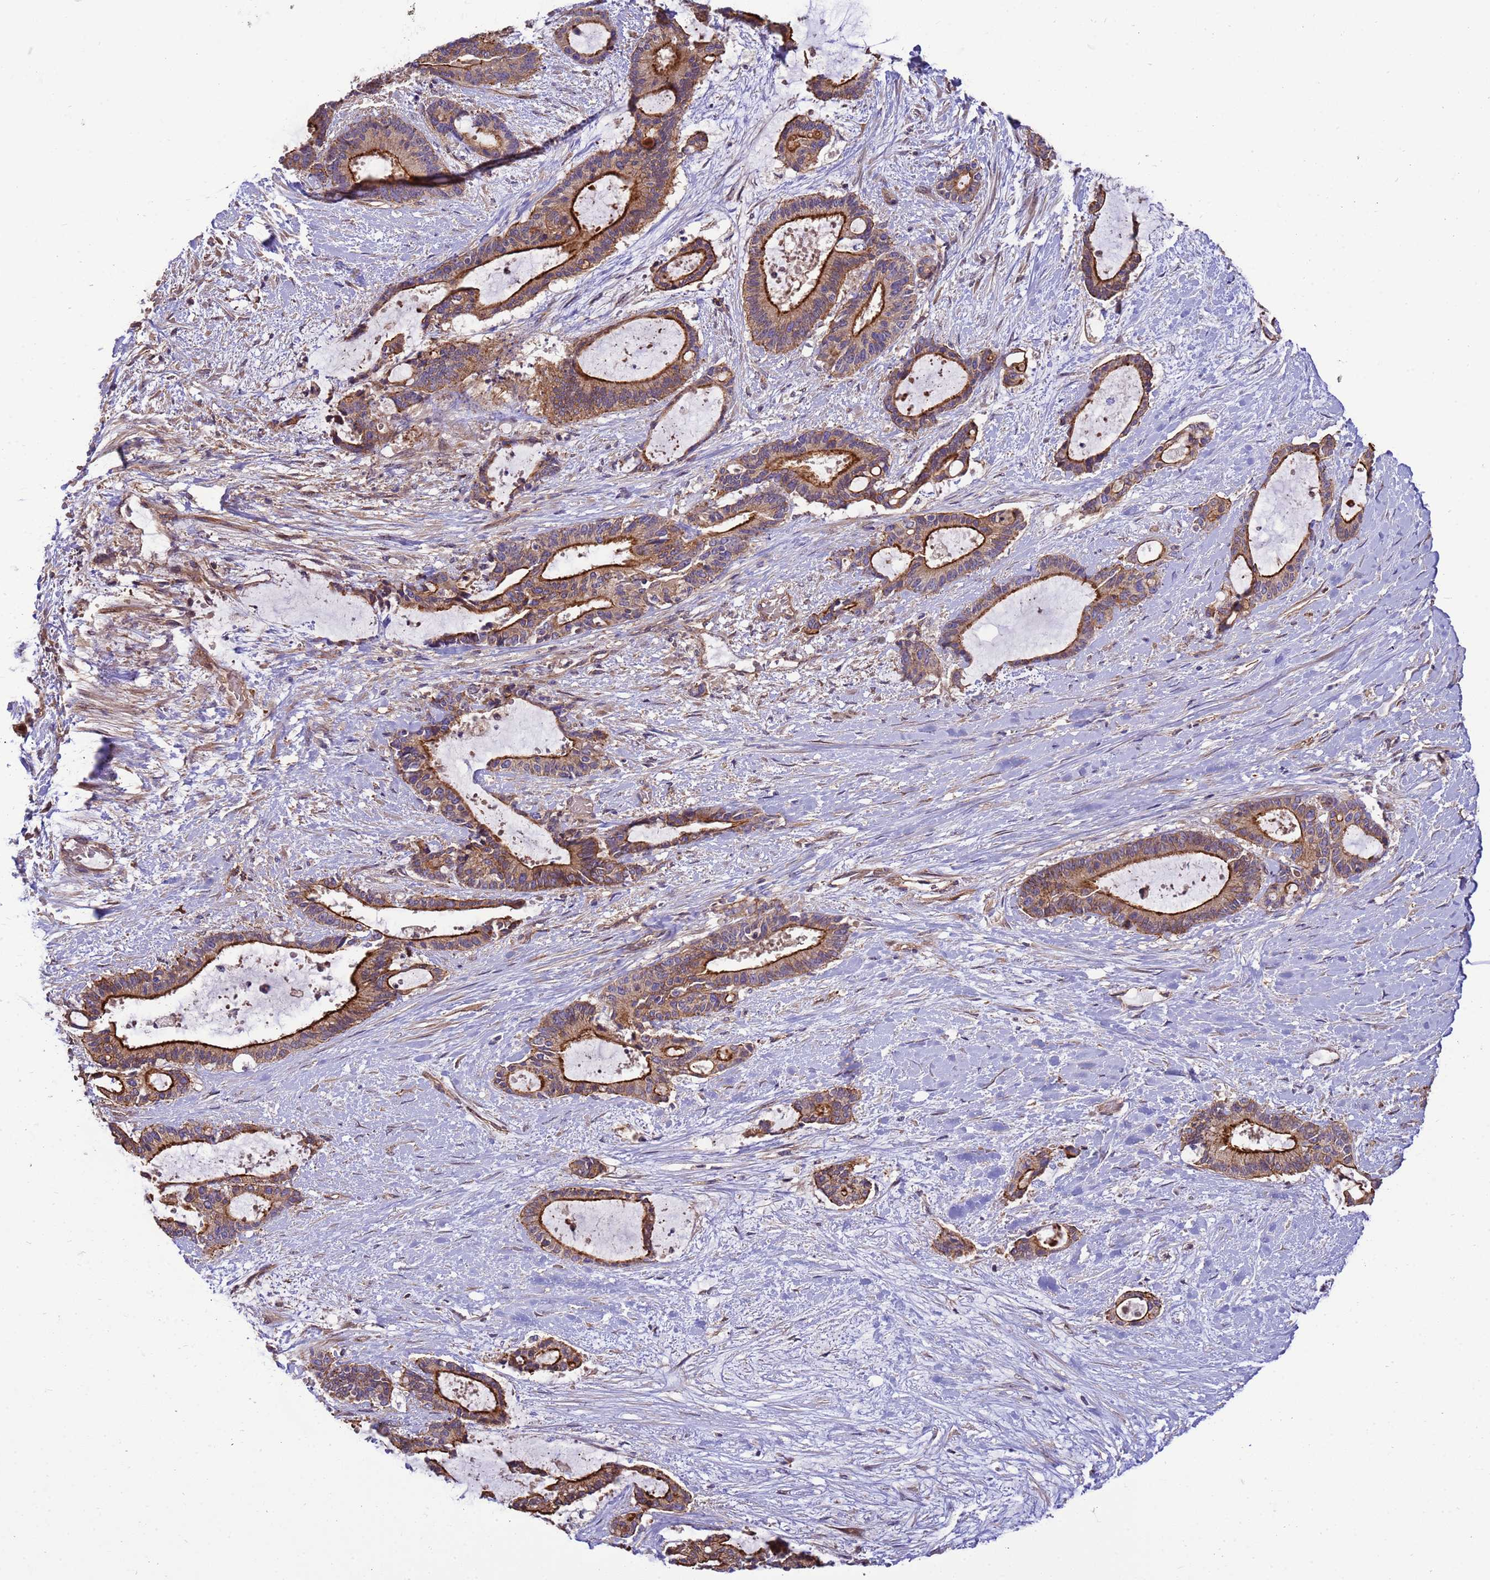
{"staining": {"intensity": "strong", "quantity": ">75%", "location": "cytoplasmic/membranous"}, "tissue": "liver cancer", "cell_type": "Tumor cells", "image_type": "cancer", "snomed": [{"axis": "morphology", "description": "Normal tissue, NOS"}, {"axis": "morphology", "description": "Cholangiocarcinoma"}, {"axis": "topography", "description": "Liver"}, {"axis": "topography", "description": "Peripheral nerve tissue"}], "caption": "Liver cancer (cholangiocarcinoma) was stained to show a protein in brown. There is high levels of strong cytoplasmic/membranous positivity in about >75% of tumor cells. (Stains: DAB (3,3'-diaminobenzidine) in brown, nuclei in blue, Microscopy: brightfield microscopy at high magnification).", "gene": "SMCO3", "patient": {"sex": "female", "age": 73}}